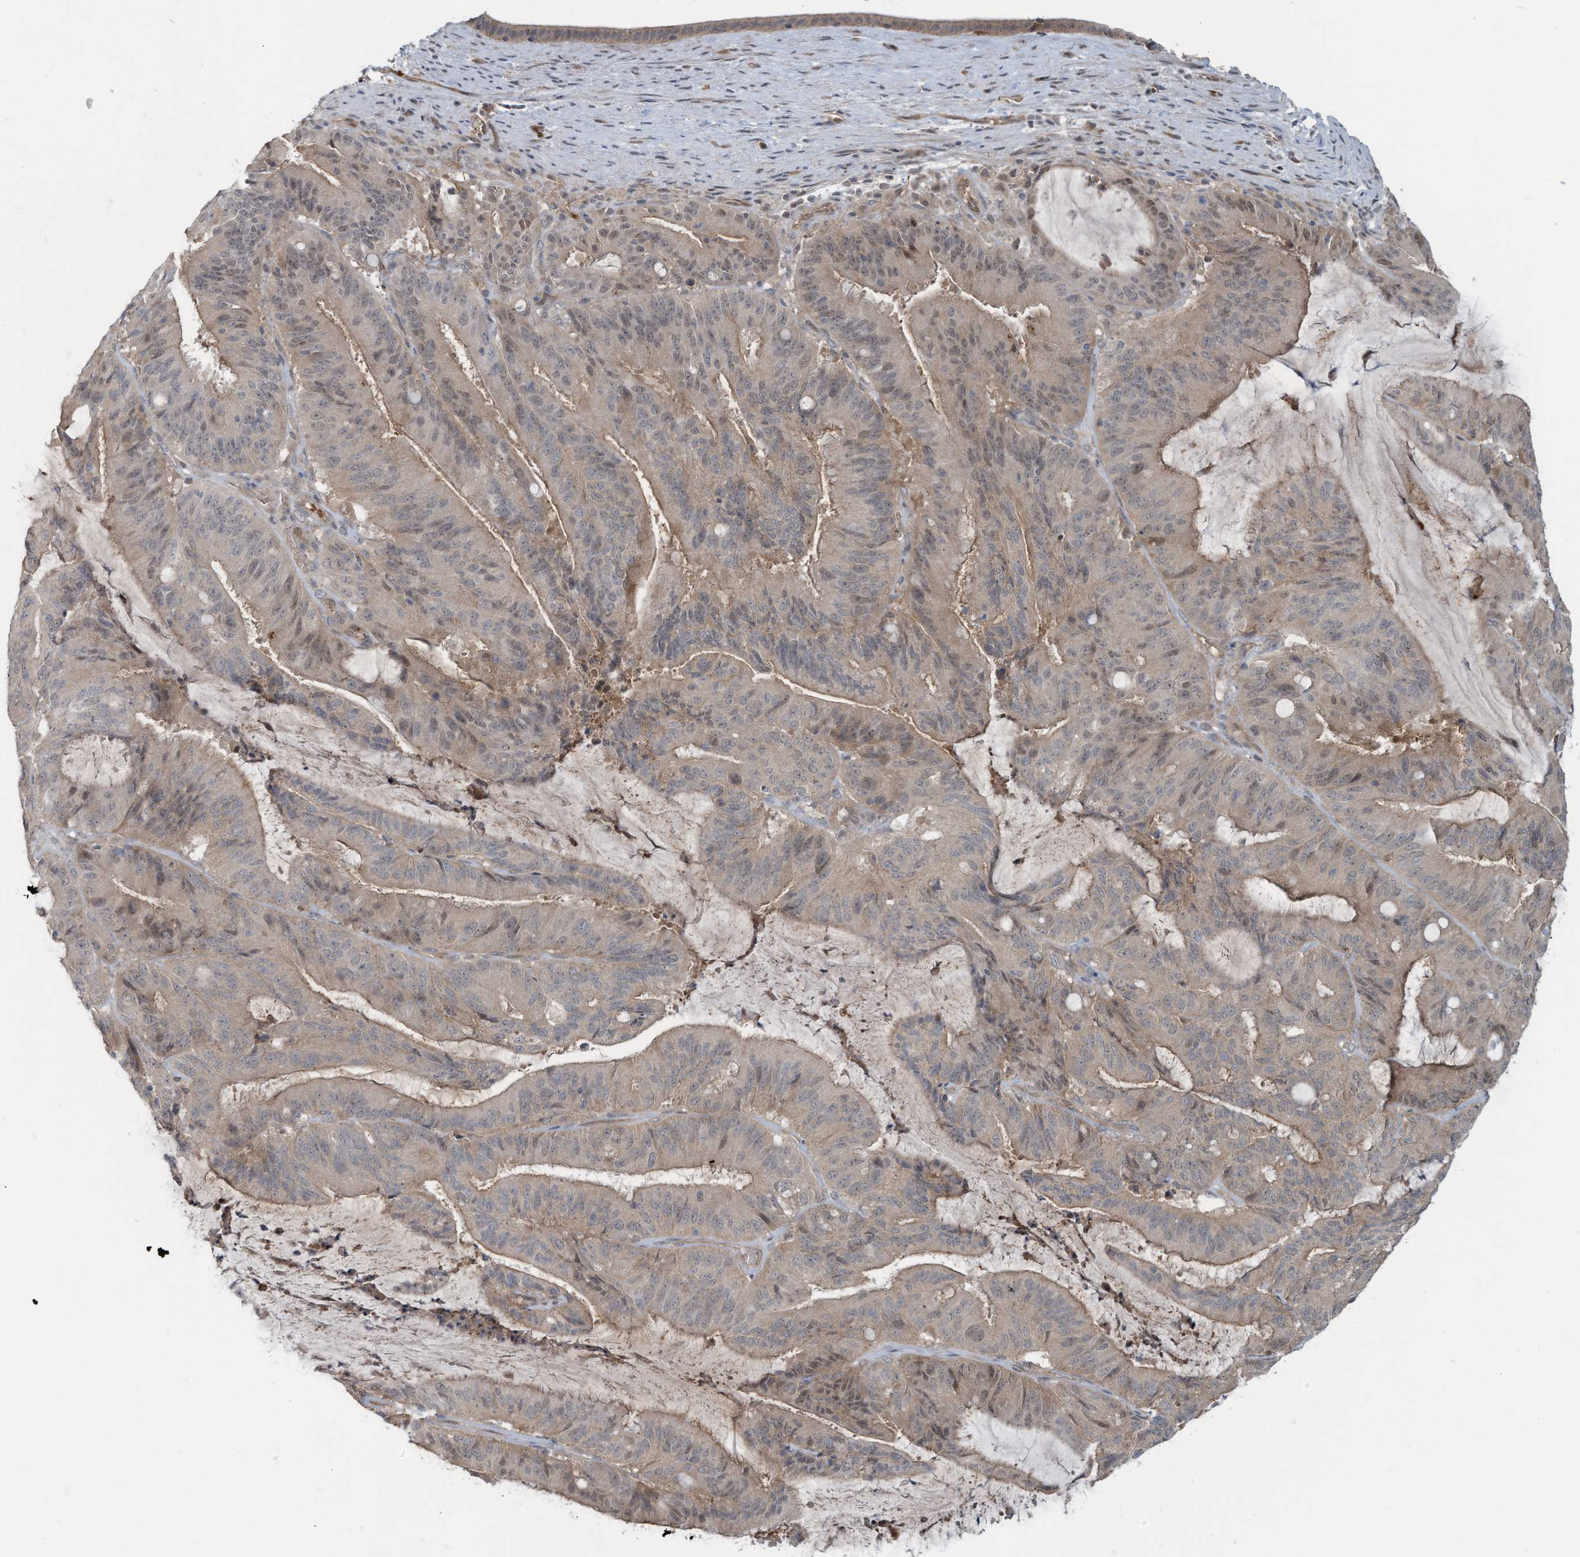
{"staining": {"intensity": "weak", "quantity": "25%-75%", "location": "cytoplasmic/membranous,nuclear"}, "tissue": "liver cancer", "cell_type": "Tumor cells", "image_type": "cancer", "snomed": [{"axis": "morphology", "description": "Normal tissue, NOS"}, {"axis": "morphology", "description": "Cholangiocarcinoma"}, {"axis": "topography", "description": "Liver"}, {"axis": "topography", "description": "Peripheral nerve tissue"}], "caption": "Tumor cells exhibit low levels of weak cytoplasmic/membranous and nuclear expression in approximately 25%-75% of cells in liver cancer (cholangiocarcinoma).", "gene": "ERI2", "patient": {"sex": "female", "age": 73}}